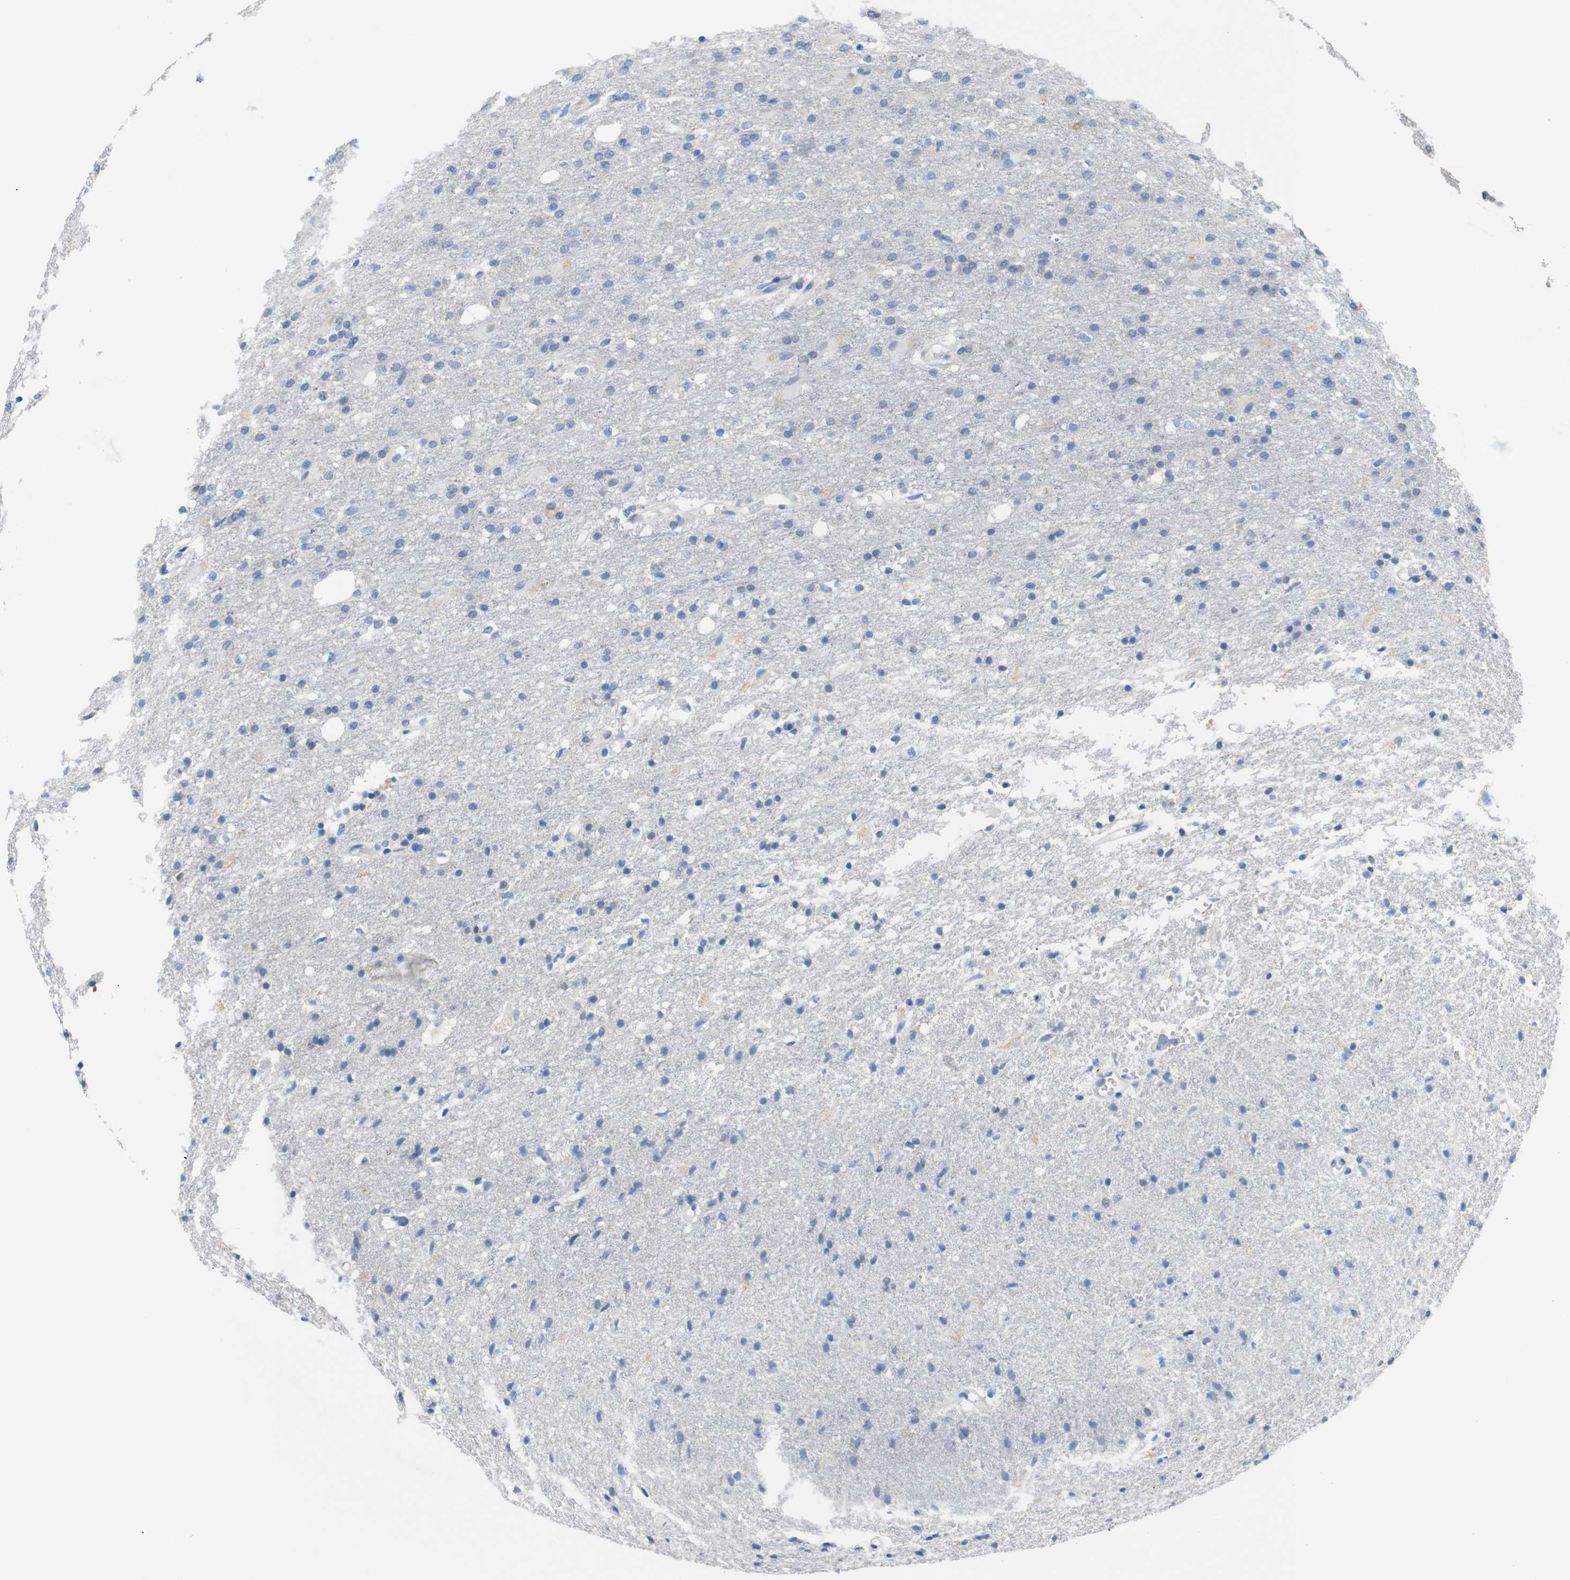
{"staining": {"intensity": "negative", "quantity": "none", "location": "none"}, "tissue": "glioma", "cell_type": "Tumor cells", "image_type": "cancer", "snomed": [{"axis": "morphology", "description": "Normal tissue, NOS"}, {"axis": "morphology", "description": "Glioma, malignant, High grade"}, {"axis": "topography", "description": "Cerebral cortex"}], "caption": "The immunohistochemistry (IHC) photomicrograph has no significant expression in tumor cells of glioma tissue.", "gene": "CHRM5", "patient": {"sex": "male", "age": 77}}